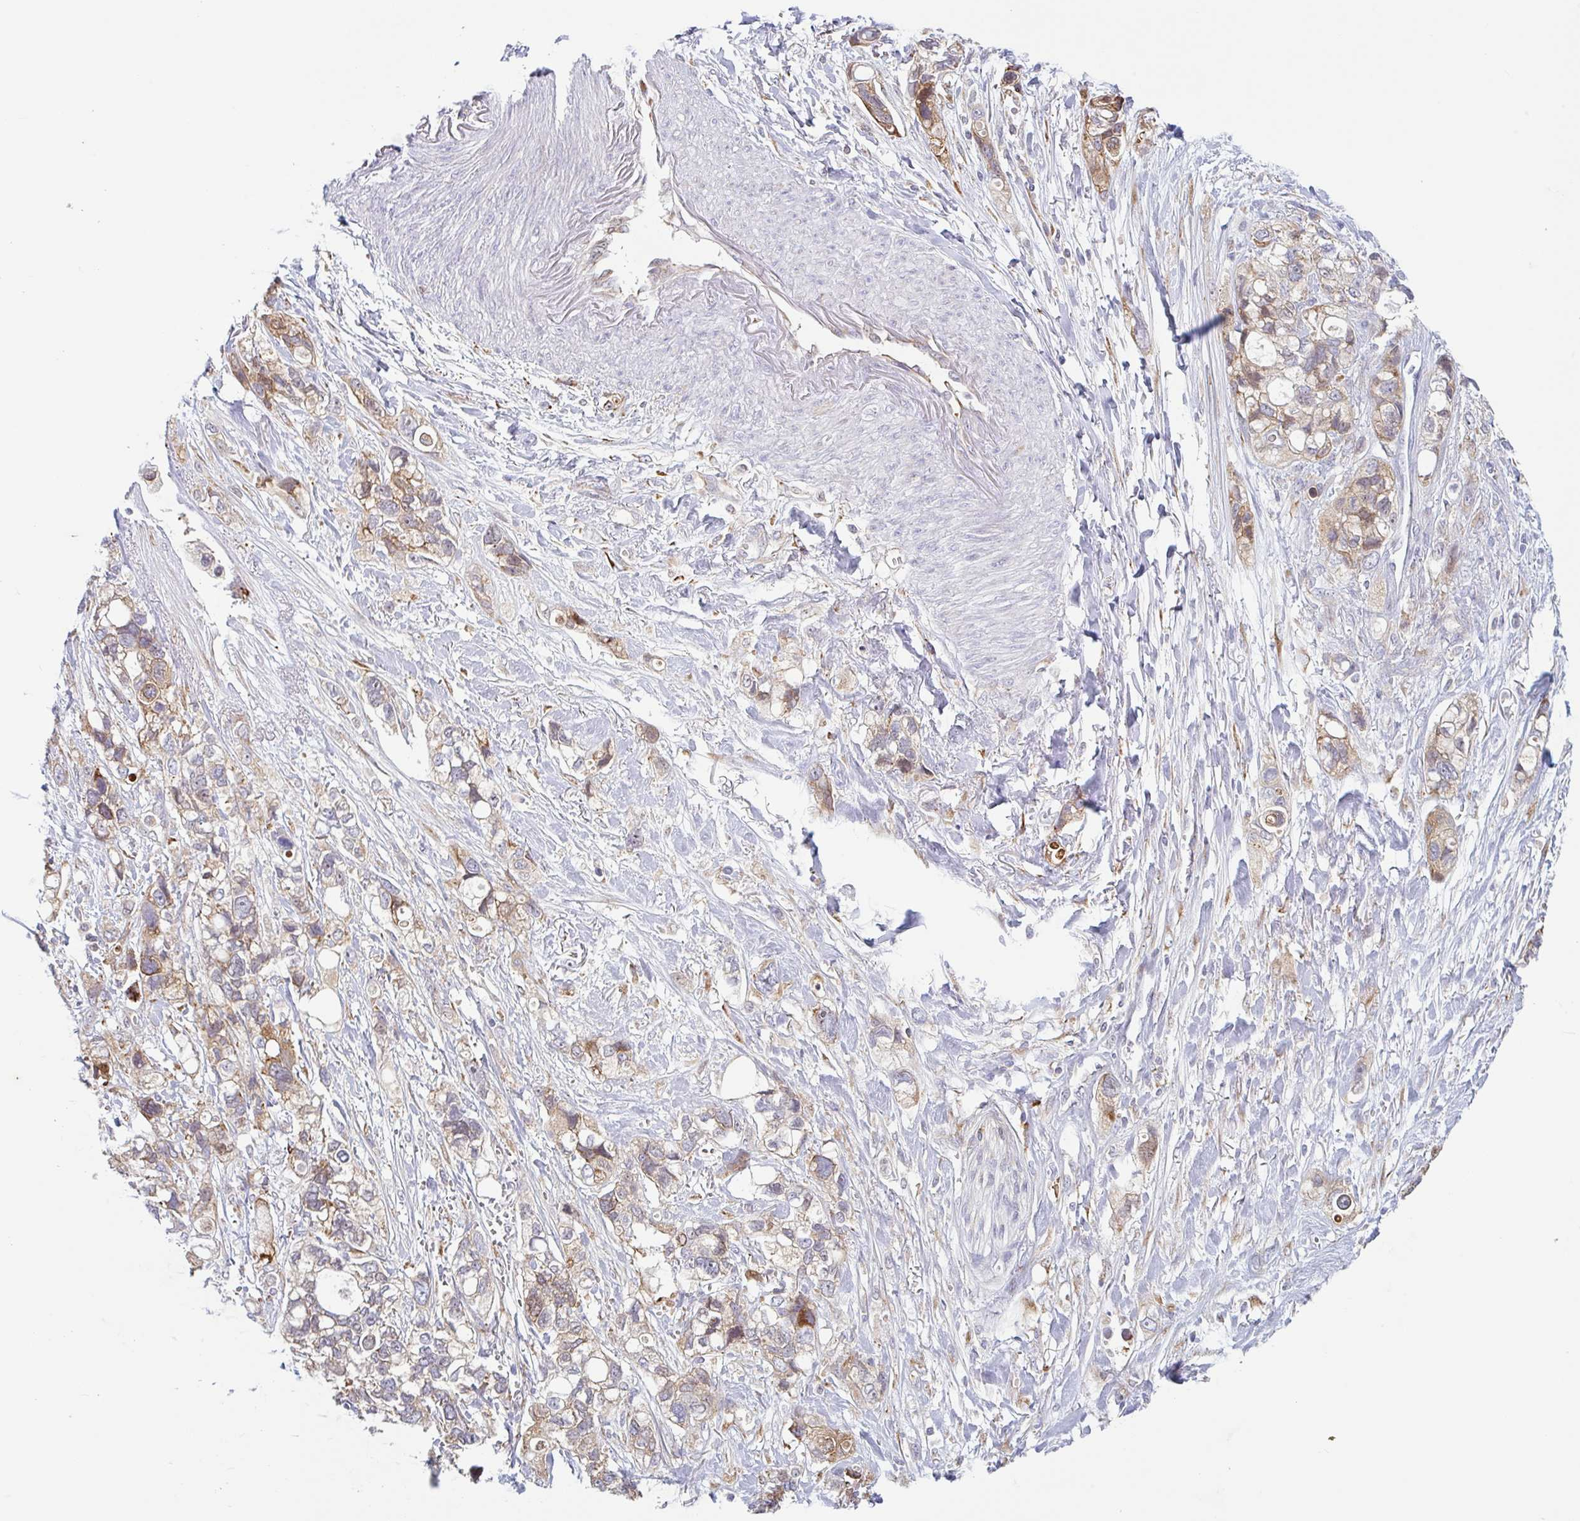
{"staining": {"intensity": "moderate", "quantity": "25%-75%", "location": "cytoplasmic/membranous"}, "tissue": "stomach cancer", "cell_type": "Tumor cells", "image_type": "cancer", "snomed": [{"axis": "morphology", "description": "Adenocarcinoma, NOS"}, {"axis": "topography", "description": "Stomach, upper"}], "caption": "Approximately 25%-75% of tumor cells in human stomach cancer (adenocarcinoma) show moderate cytoplasmic/membranous protein positivity as visualized by brown immunohistochemical staining.", "gene": "RIT1", "patient": {"sex": "female", "age": 81}}